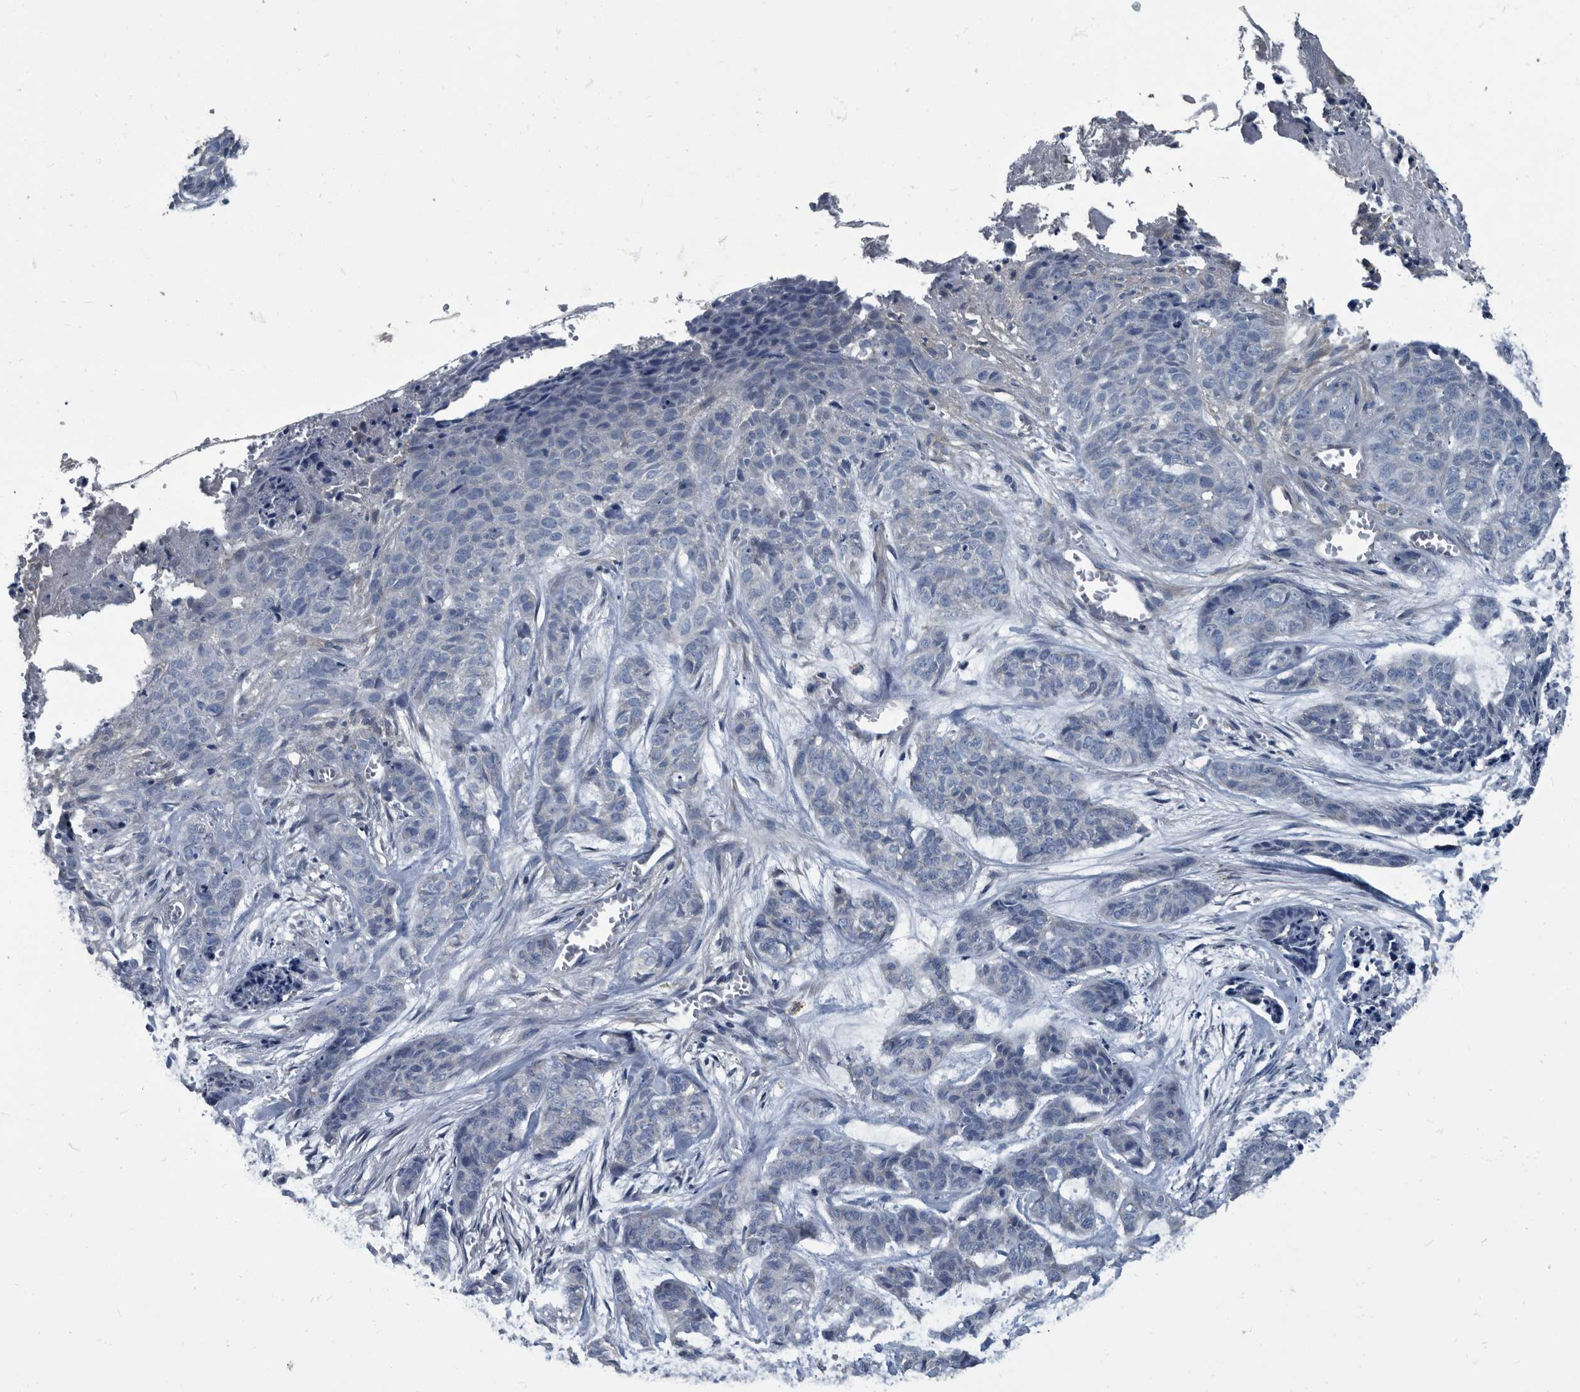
{"staining": {"intensity": "negative", "quantity": "none", "location": "none"}, "tissue": "skin cancer", "cell_type": "Tumor cells", "image_type": "cancer", "snomed": [{"axis": "morphology", "description": "Basal cell carcinoma"}, {"axis": "topography", "description": "Skin"}], "caption": "A histopathology image of human skin cancer is negative for staining in tumor cells.", "gene": "CDV3", "patient": {"sex": "female", "age": 64}}